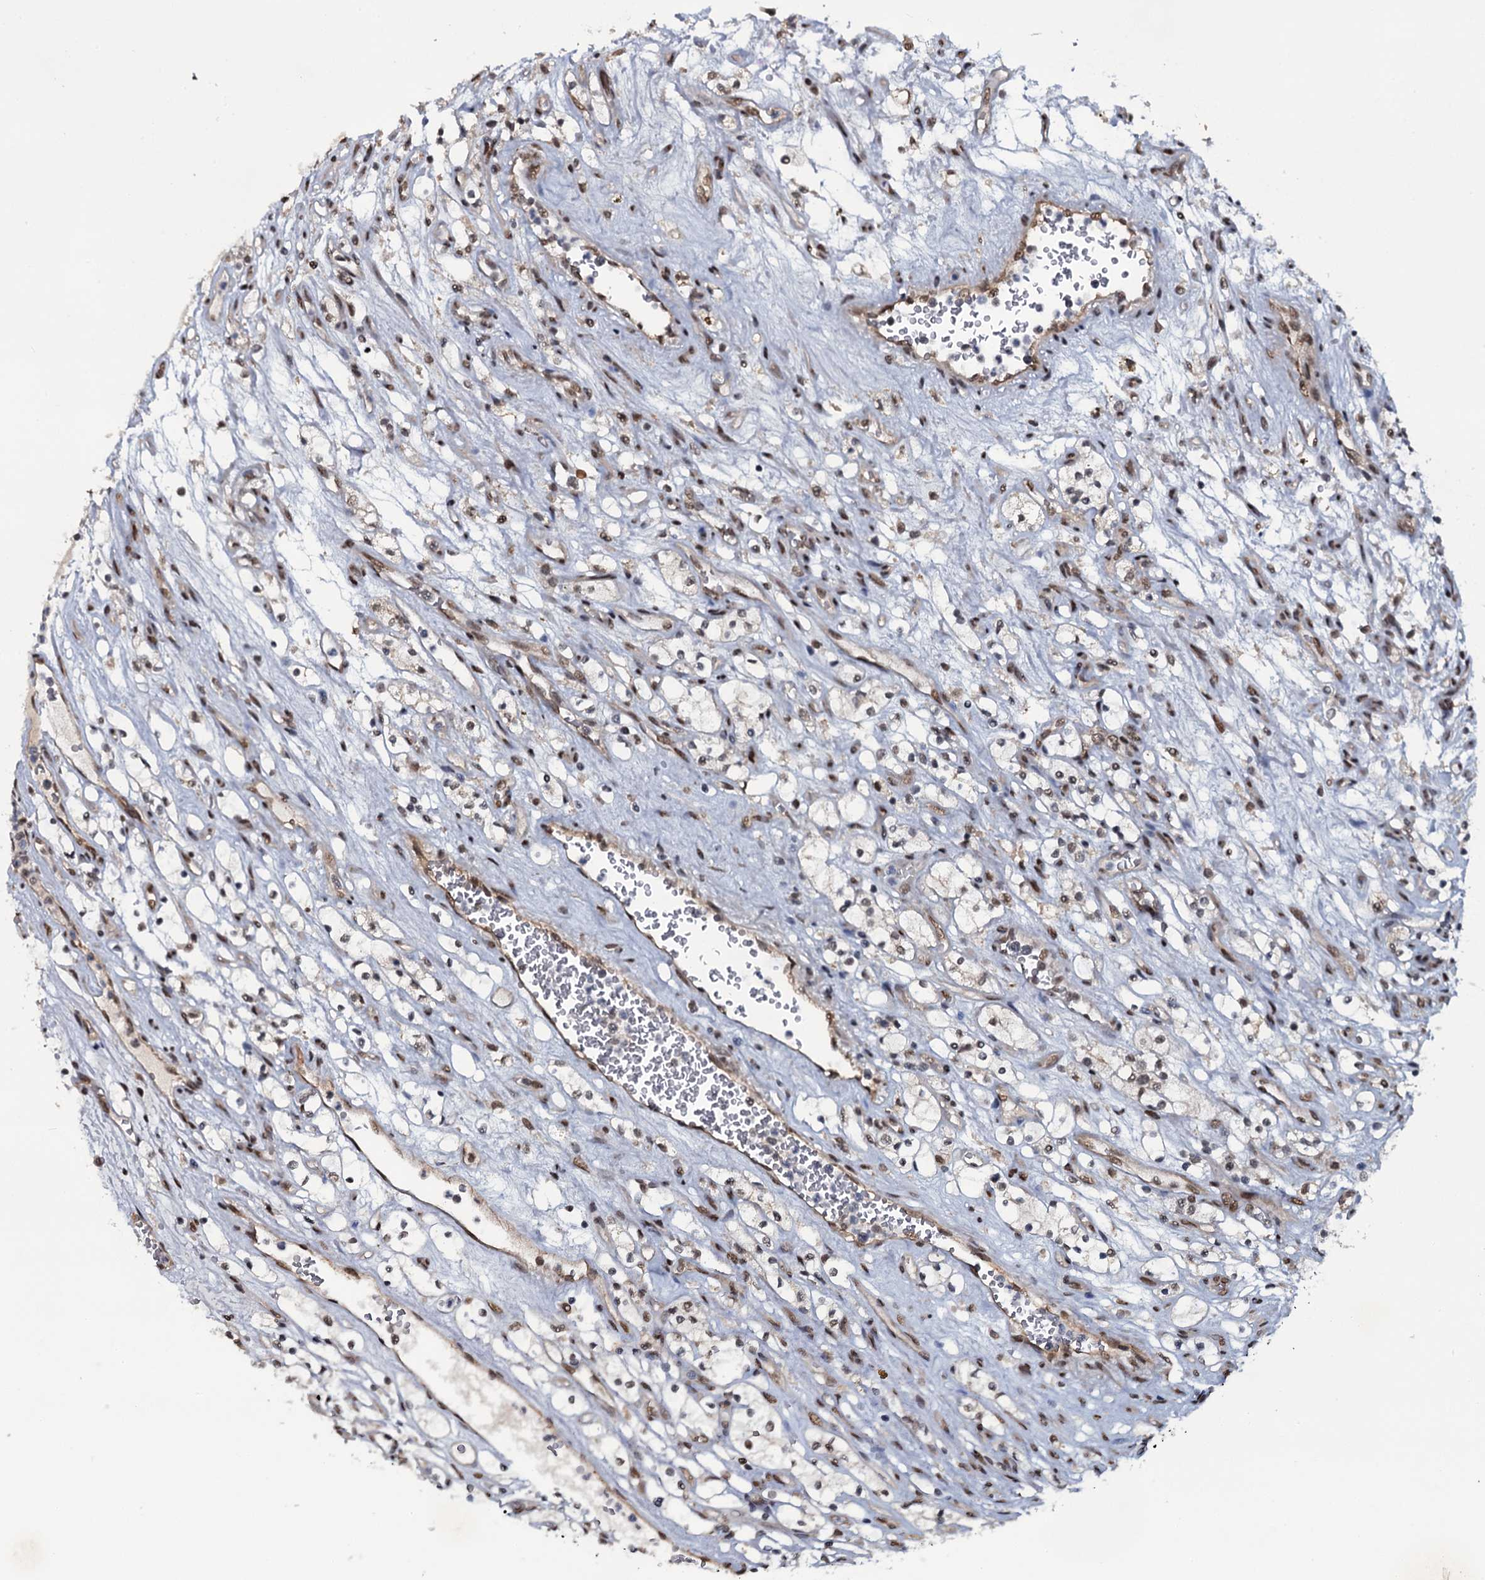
{"staining": {"intensity": "negative", "quantity": "none", "location": "none"}, "tissue": "renal cancer", "cell_type": "Tumor cells", "image_type": "cancer", "snomed": [{"axis": "morphology", "description": "Adenocarcinoma, NOS"}, {"axis": "topography", "description": "Kidney"}], "caption": "Histopathology image shows no protein expression in tumor cells of renal adenocarcinoma tissue.", "gene": "SH2D4B", "patient": {"sex": "female", "age": 69}}